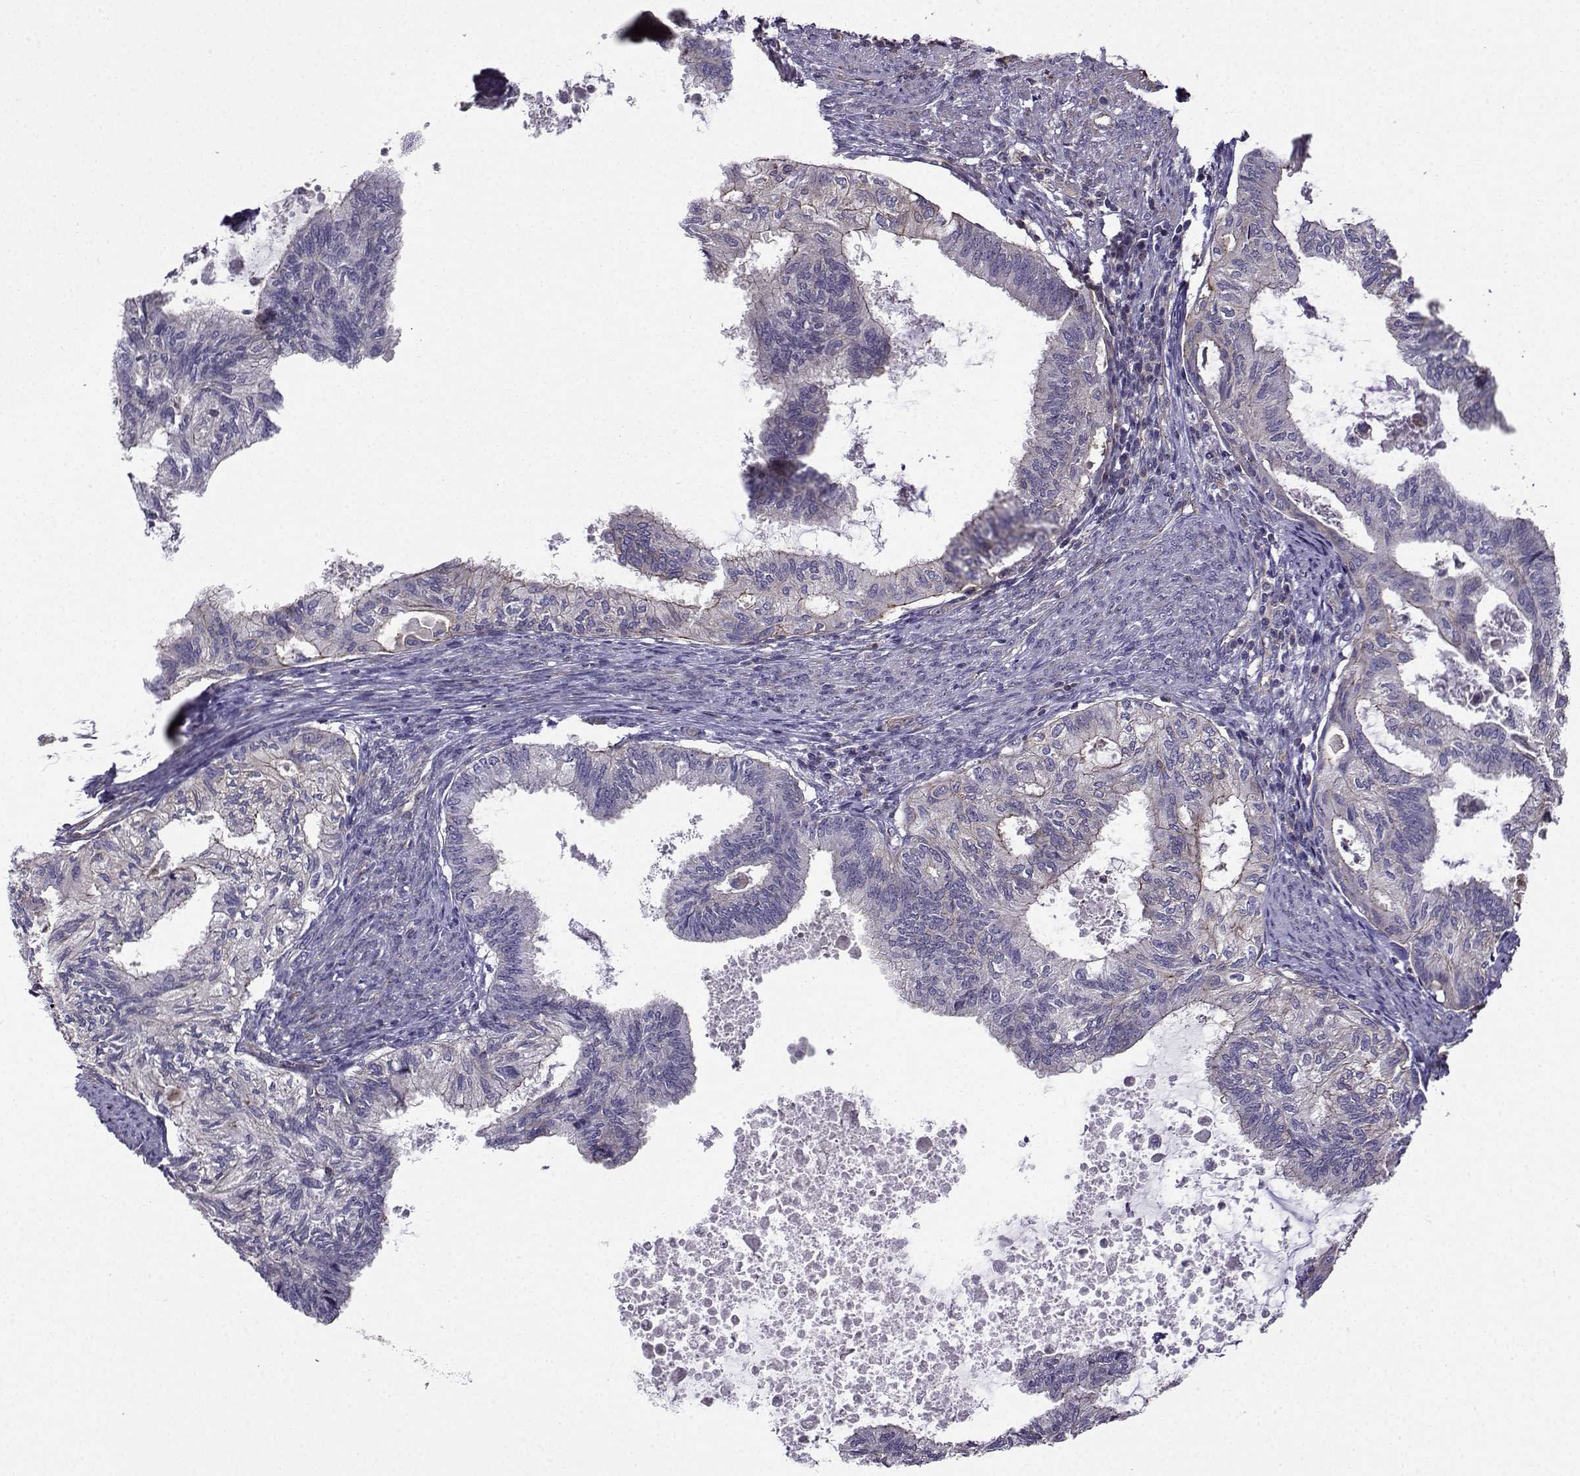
{"staining": {"intensity": "moderate", "quantity": "<25%", "location": "cytoplasmic/membranous"}, "tissue": "endometrial cancer", "cell_type": "Tumor cells", "image_type": "cancer", "snomed": [{"axis": "morphology", "description": "Adenocarcinoma, NOS"}, {"axis": "topography", "description": "Endometrium"}], "caption": "Immunohistochemistry (IHC) of endometrial cancer (adenocarcinoma) reveals low levels of moderate cytoplasmic/membranous positivity in about <25% of tumor cells.", "gene": "ITGB8", "patient": {"sex": "female", "age": 86}}